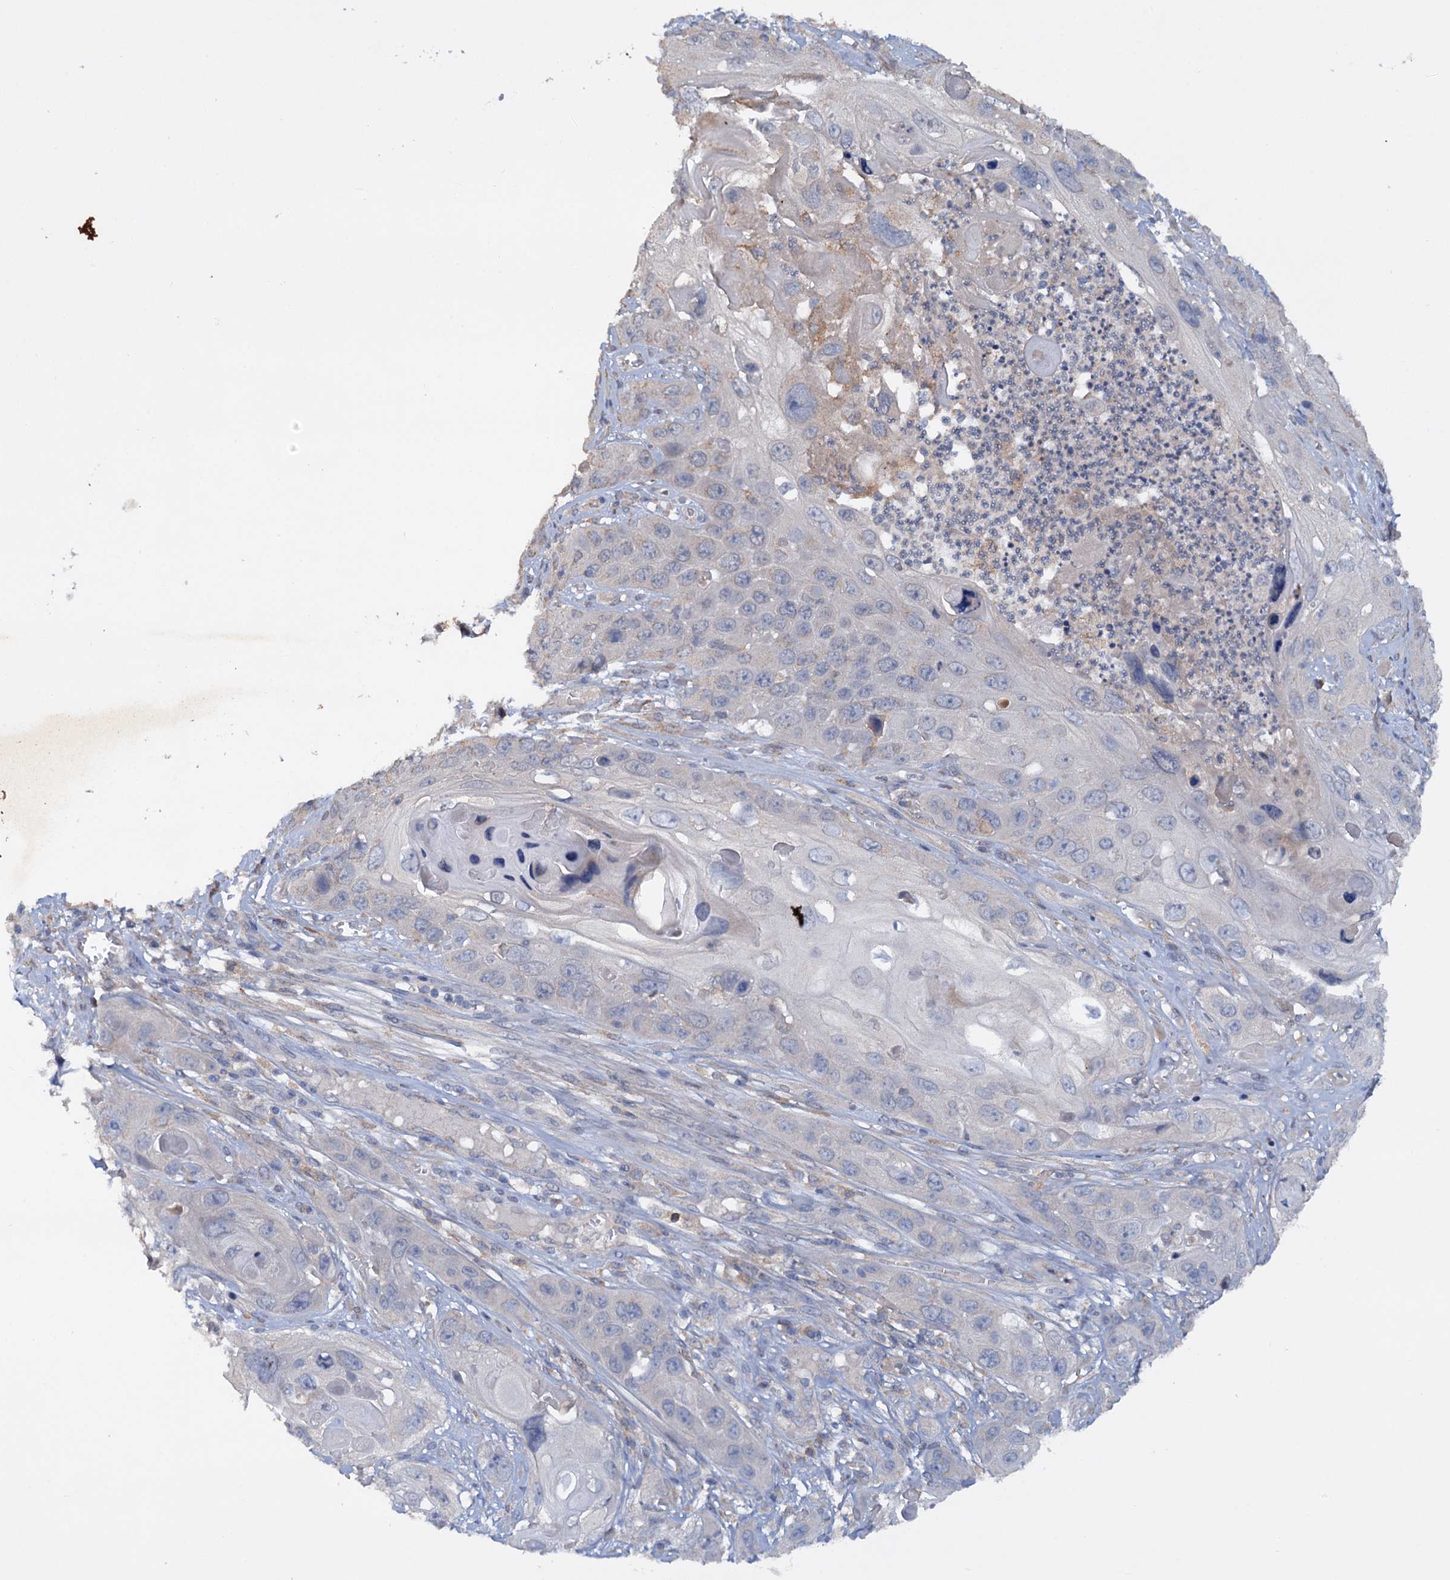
{"staining": {"intensity": "negative", "quantity": "none", "location": "none"}, "tissue": "skin cancer", "cell_type": "Tumor cells", "image_type": "cancer", "snomed": [{"axis": "morphology", "description": "Squamous cell carcinoma, NOS"}, {"axis": "topography", "description": "Skin"}], "caption": "The micrograph demonstrates no staining of tumor cells in squamous cell carcinoma (skin).", "gene": "ETFBKMT", "patient": {"sex": "male", "age": 55}}